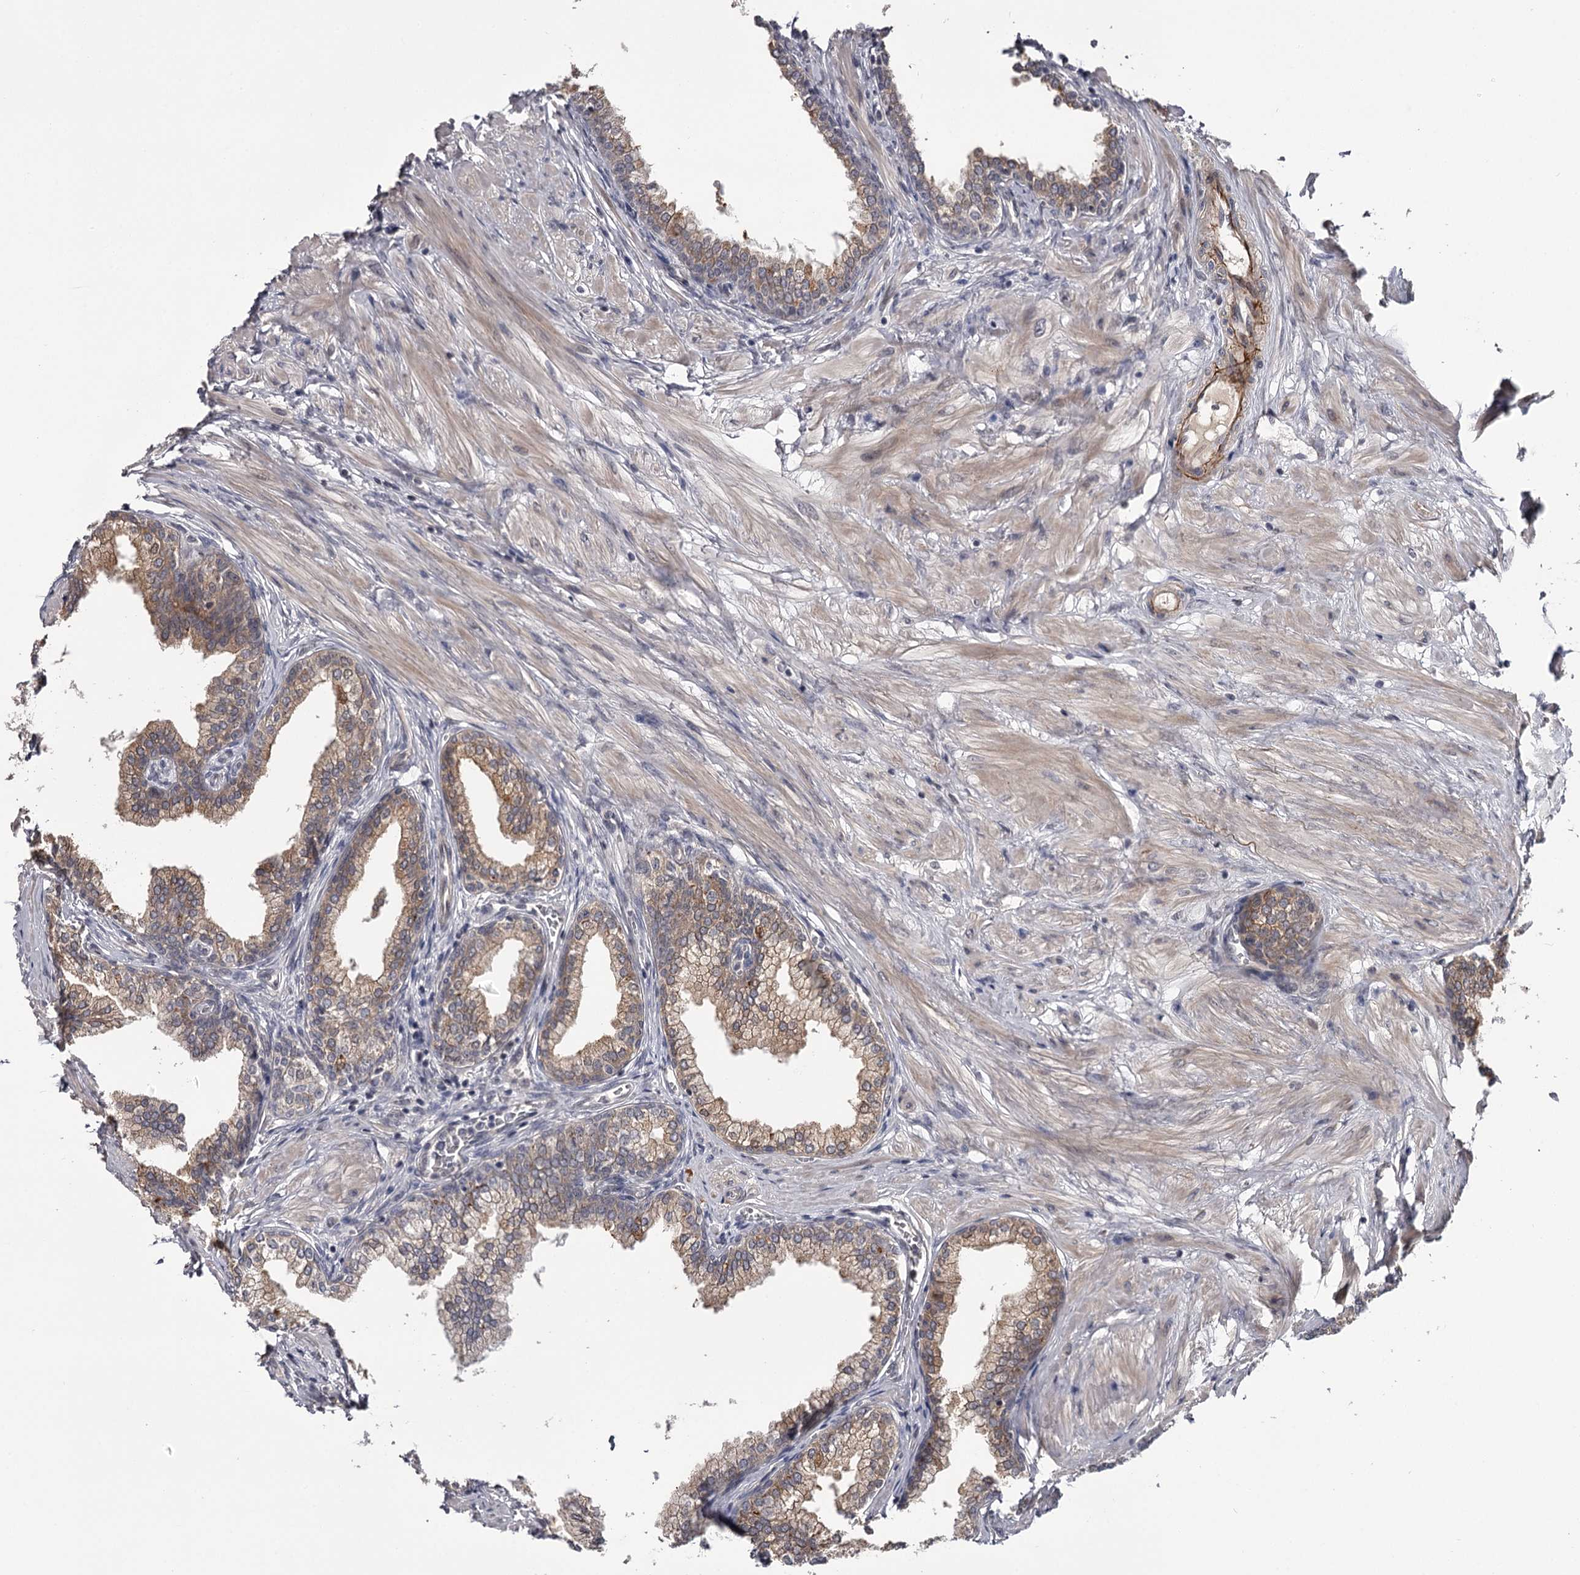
{"staining": {"intensity": "moderate", "quantity": "<25%", "location": "cytoplasmic/membranous,nuclear"}, "tissue": "prostate", "cell_type": "Glandular cells", "image_type": "normal", "snomed": [{"axis": "morphology", "description": "Normal tissue, NOS"}, {"axis": "morphology", "description": "Urothelial carcinoma, Low grade"}, {"axis": "topography", "description": "Urinary bladder"}, {"axis": "topography", "description": "Prostate"}], "caption": "Immunohistochemistry (IHC) of benign human prostate shows low levels of moderate cytoplasmic/membranous,nuclear staining in approximately <25% of glandular cells.", "gene": "CWF19L2", "patient": {"sex": "male", "age": 60}}